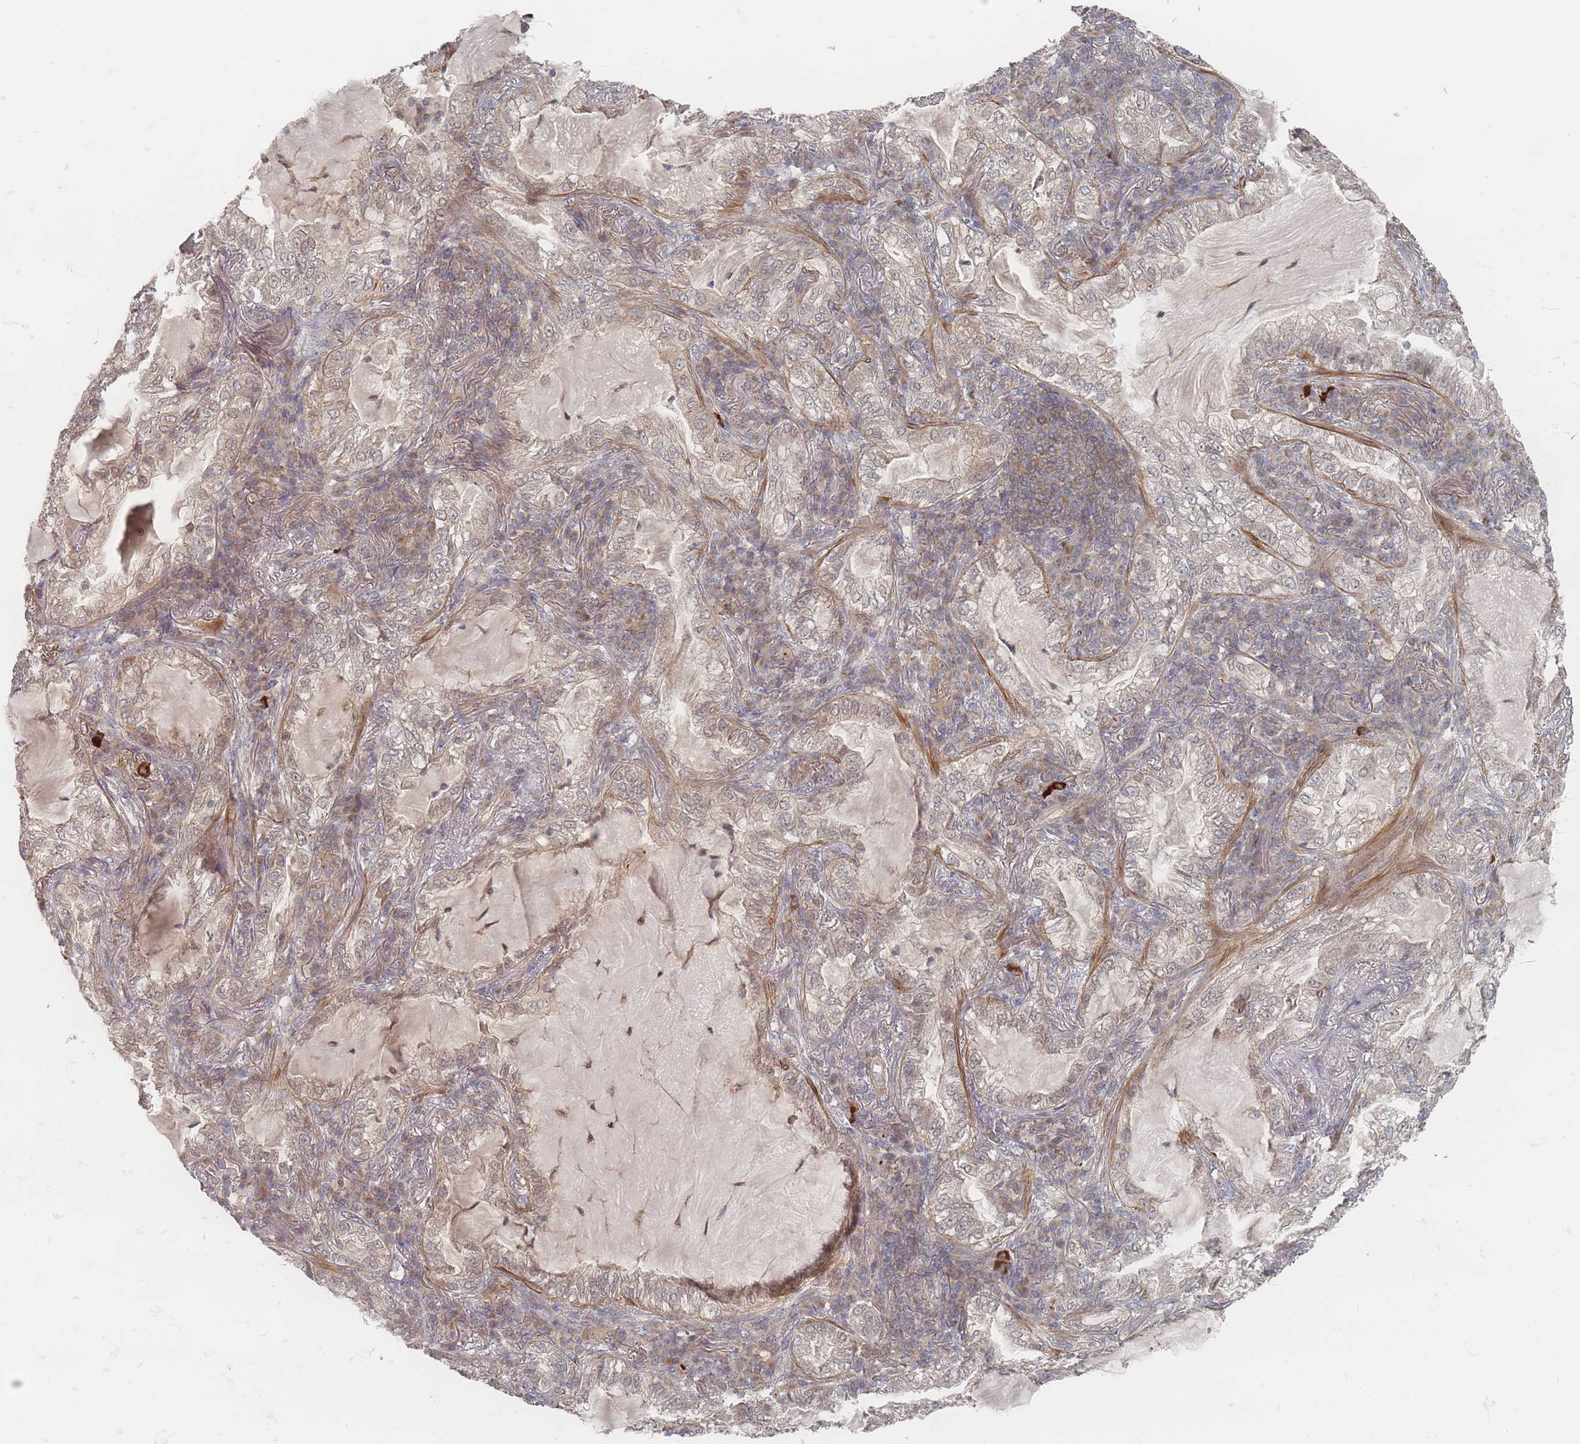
{"staining": {"intensity": "weak", "quantity": "<25%", "location": "cytoplasmic/membranous"}, "tissue": "lung cancer", "cell_type": "Tumor cells", "image_type": "cancer", "snomed": [{"axis": "morphology", "description": "Adenocarcinoma, NOS"}, {"axis": "topography", "description": "Lung"}], "caption": "Immunohistochemistry (IHC) micrograph of lung adenocarcinoma stained for a protein (brown), which reveals no expression in tumor cells.", "gene": "GLE1", "patient": {"sex": "female", "age": 73}}